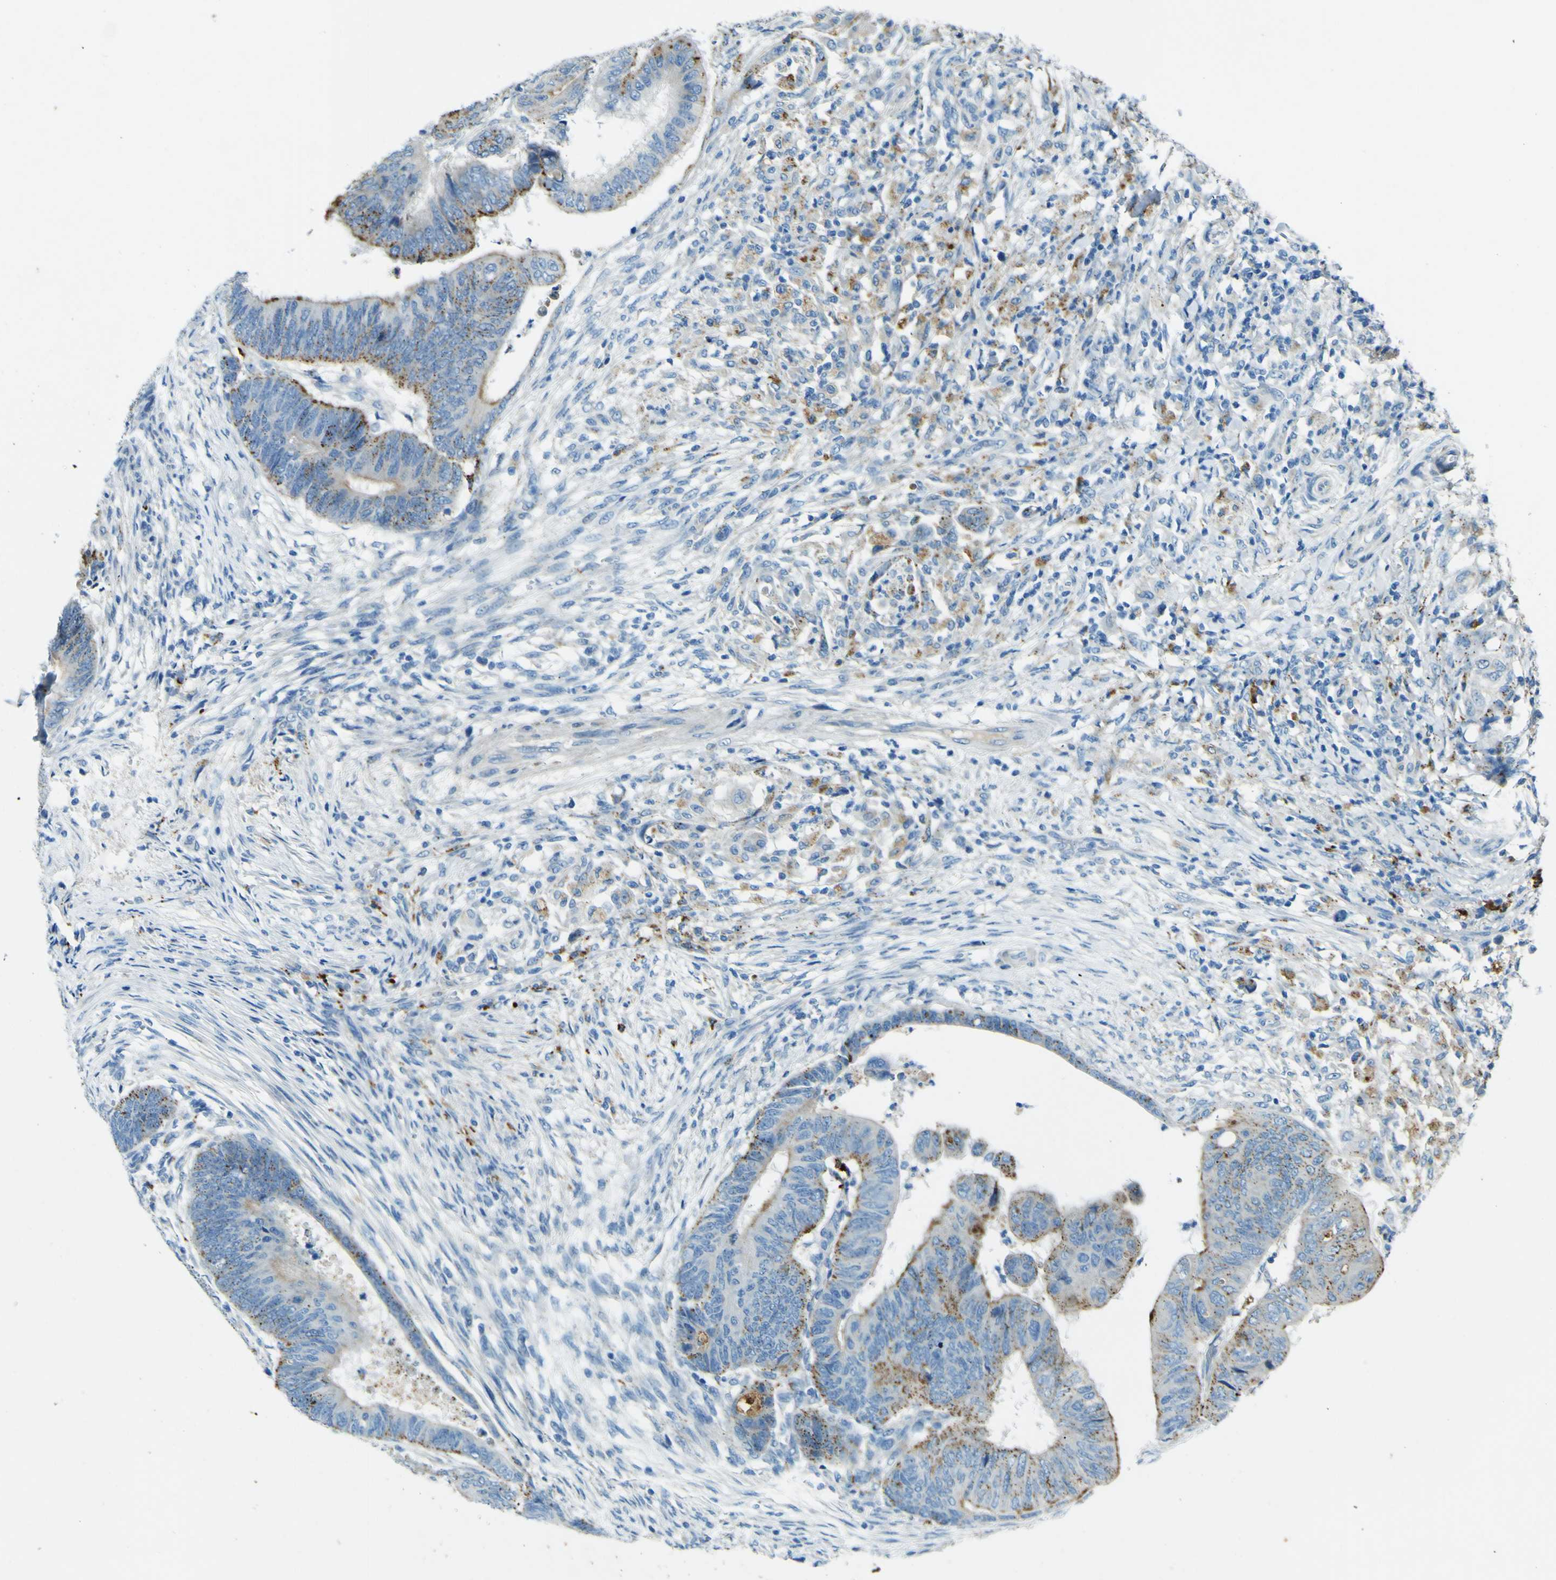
{"staining": {"intensity": "moderate", "quantity": "25%-75%", "location": "cytoplasmic/membranous"}, "tissue": "colorectal cancer", "cell_type": "Tumor cells", "image_type": "cancer", "snomed": [{"axis": "morphology", "description": "Normal tissue, NOS"}, {"axis": "morphology", "description": "Adenocarcinoma, NOS"}, {"axis": "topography", "description": "Rectum"}, {"axis": "topography", "description": "Peripheral nerve tissue"}], "caption": "High-power microscopy captured an IHC micrograph of colorectal cancer, revealing moderate cytoplasmic/membranous staining in about 25%-75% of tumor cells.", "gene": "PDE9A", "patient": {"sex": "male", "age": 92}}